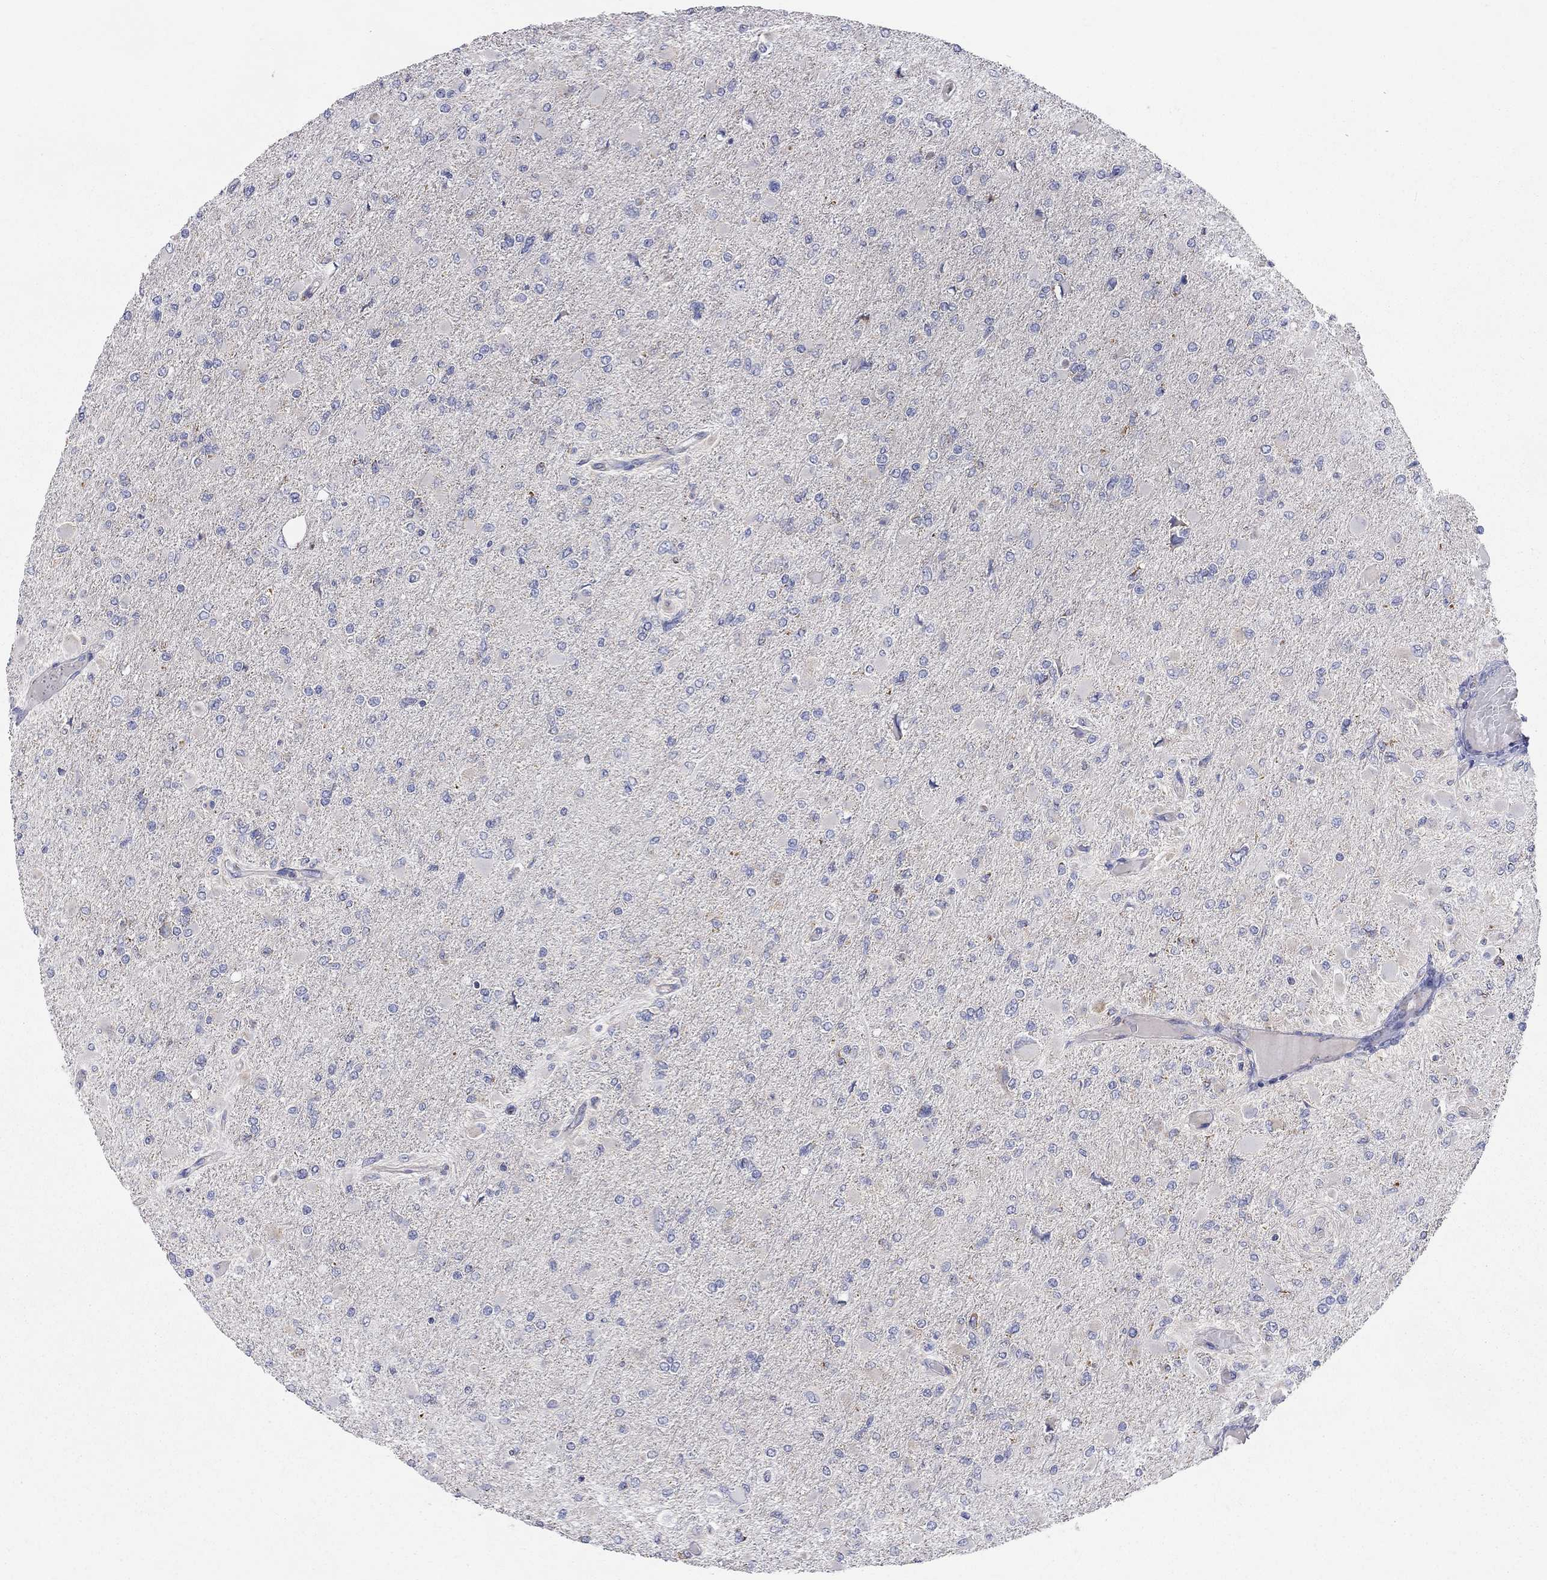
{"staining": {"intensity": "negative", "quantity": "none", "location": "none"}, "tissue": "glioma", "cell_type": "Tumor cells", "image_type": "cancer", "snomed": [{"axis": "morphology", "description": "Glioma, malignant, High grade"}, {"axis": "topography", "description": "Cerebral cortex"}], "caption": "A high-resolution photomicrograph shows immunohistochemistry (IHC) staining of glioma, which exhibits no significant positivity in tumor cells. (DAB immunohistochemistry visualized using brightfield microscopy, high magnification).", "gene": "RCAN1", "patient": {"sex": "female", "age": 36}}